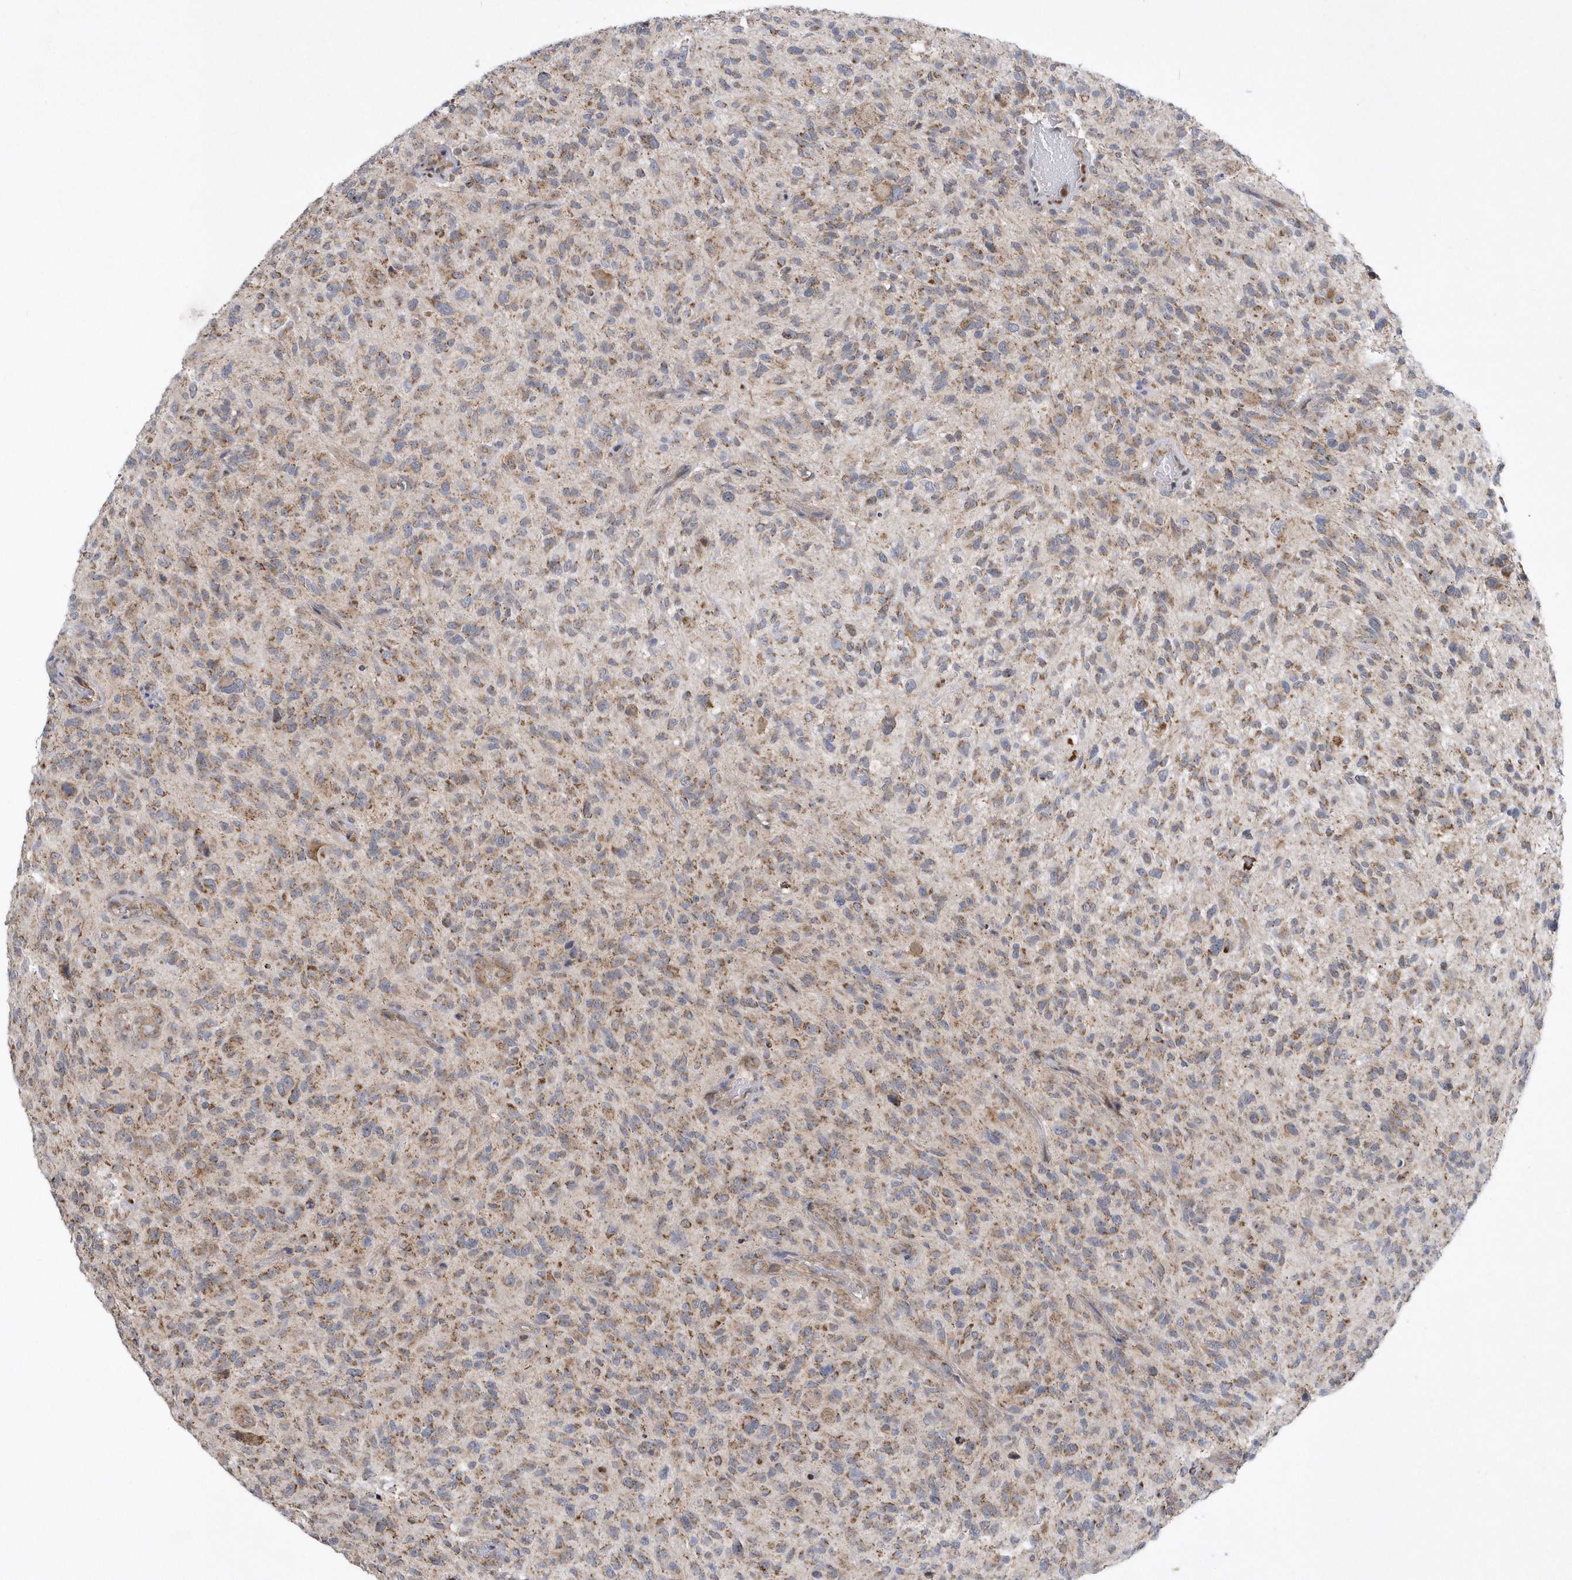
{"staining": {"intensity": "moderate", "quantity": ">75%", "location": "cytoplasmic/membranous"}, "tissue": "glioma", "cell_type": "Tumor cells", "image_type": "cancer", "snomed": [{"axis": "morphology", "description": "Glioma, malignant, High grade"}, {"axis": "topography", "description": "Brain"}], "caption": "About >75% of tumor cells in glioma reveal moderate cytoplasmic/membranous protein expression as visualized by brown immunohistochemical staining.", "gene": "SLX9", "patient": {"sex": "male", "age": 47}}